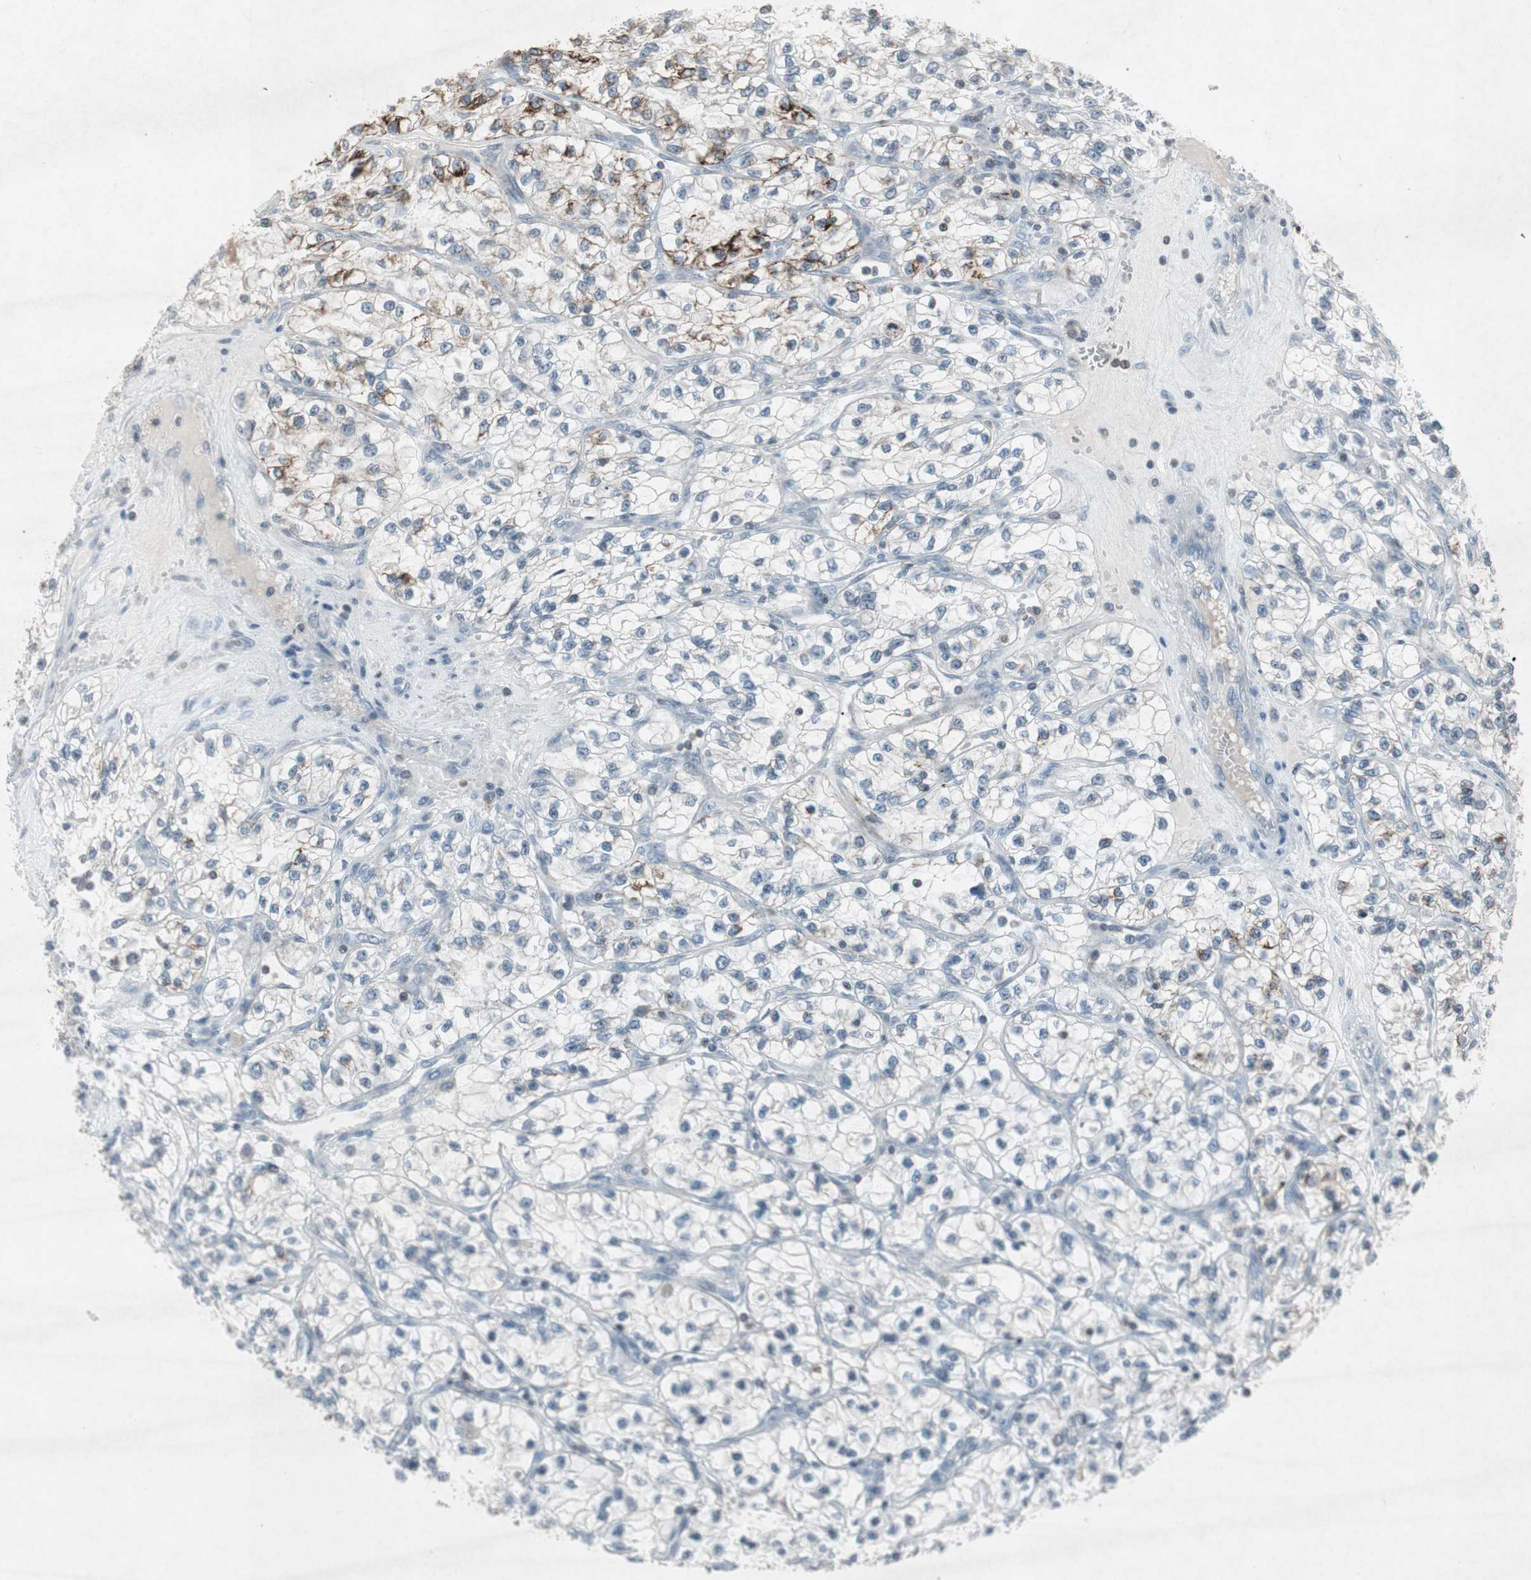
{"staining": {"intensity": "strong", "quantity": "25%-75%", "location": "cytoplasmic/membranous"}, "tissue": "renal cancer", "cell_type": "Tumor cells", "image_type": "cancer", "snomed": [{"axis": "morphology", "description": "Adenocarcinoma, NOS"}, {"axis": "topography", "description": "Kidney"}], "caption": "Human renal cancer stained for a protein (brown) demonstrates strong cytoplasmic/membranous positive expression in about 25%-75% of tumor cells.", "gene": "ARG2", "patient": {"sex": "female", "age": 57}}